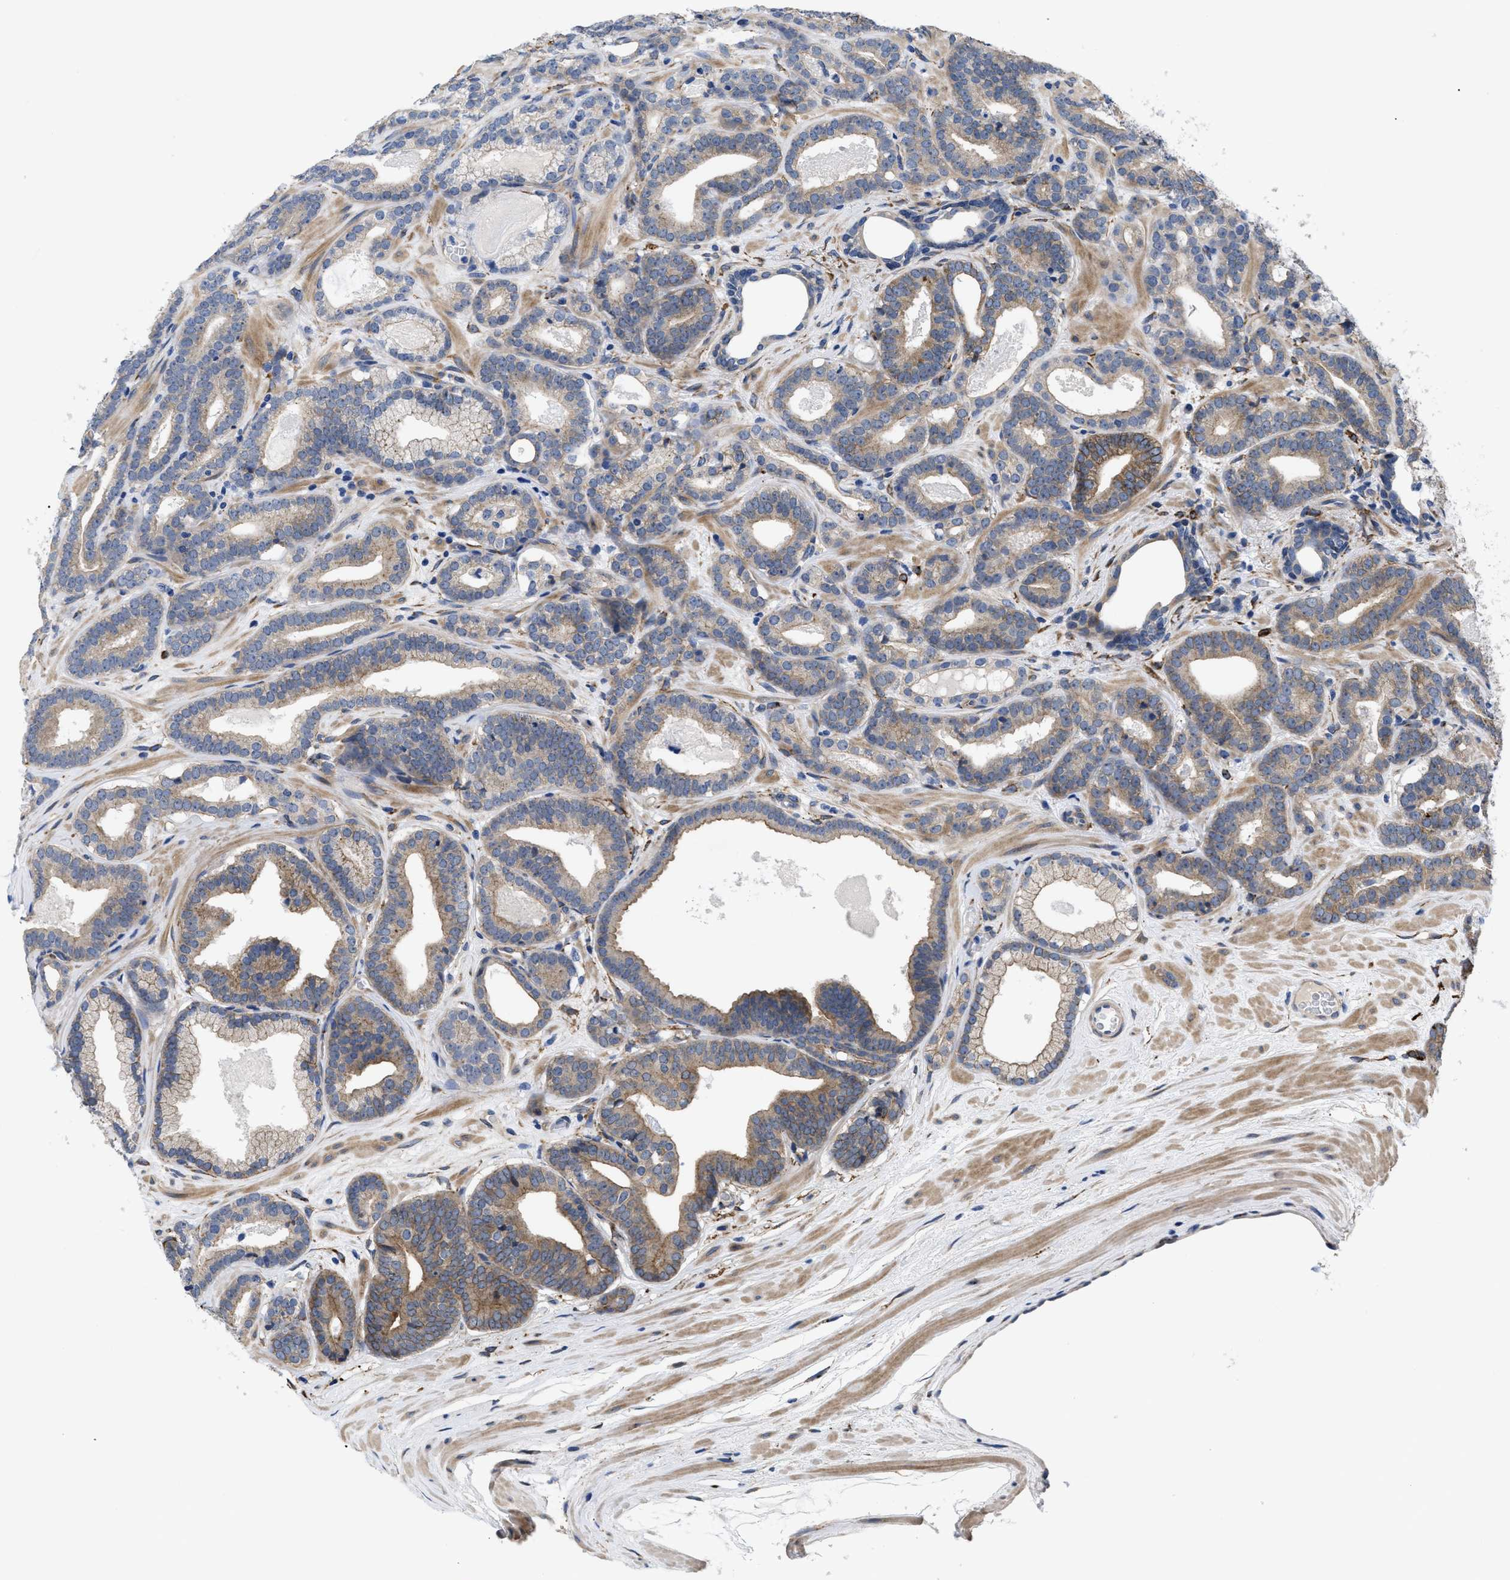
{"staining": {"intensity": "weak", "quantity": "25%-75%", "location": "cytoplasmic/membranous"}, "tissue": "prostate cancer", "cell_type": "Tumor cells", "image_type": "cancer", "snomed": [{"axis": "morphology", "description": "Adenocarcinoma, High grade"}, {"axis": "topography", "description": "Prostate"}], "caption": "Weak cytoplasmic/membranous positivity for a protein is present in approximately 25%-75% of tumor cells of prostate cancer using immunohistochemistry.", "gene": "SQLE", "patient": {"sex": "male", "age": 60}}